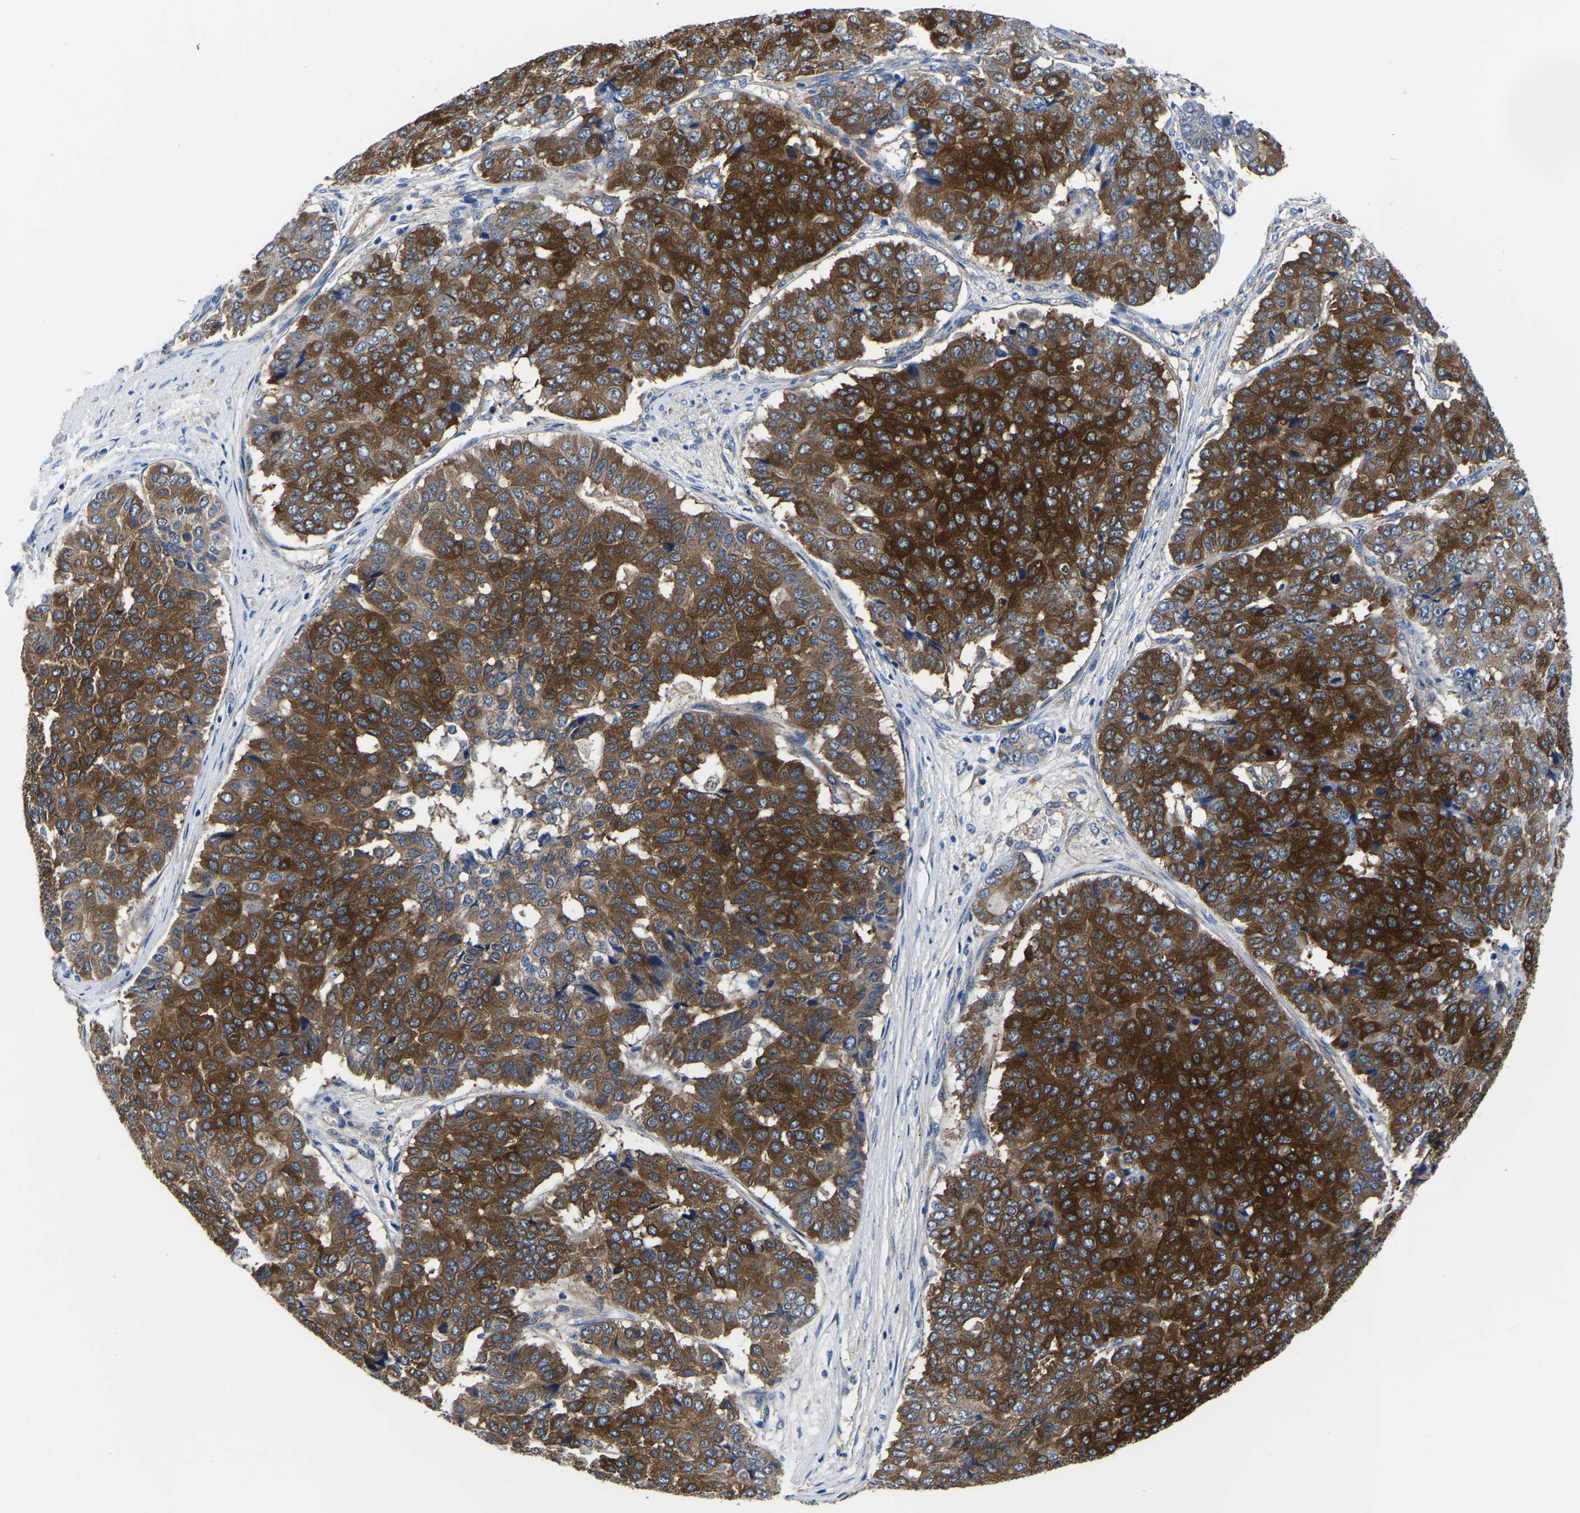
{"staining": {"intensity": "strong", "quantity": ">75%", "location": "cytoplasmic/membranous"}, "tissue": "pancreatic cancer", "cell_type": "Tumor cells", "image_type": "cancer", "snomed": [{"axis": "morphology", "description": "Adenocarcinoma, NOS"}, {"axis": "topography", "description": "Pancreas"}], "caption": "This is a photomicrograph of immunohistochemistry (IHC) staining of pancreatic cancer (adenocarcinoma), which shows strong positivity in the cytoplasmic/membranous of tumor cells.", "gene": "TFG", "patient": {"sex": "male", "age": 50}}